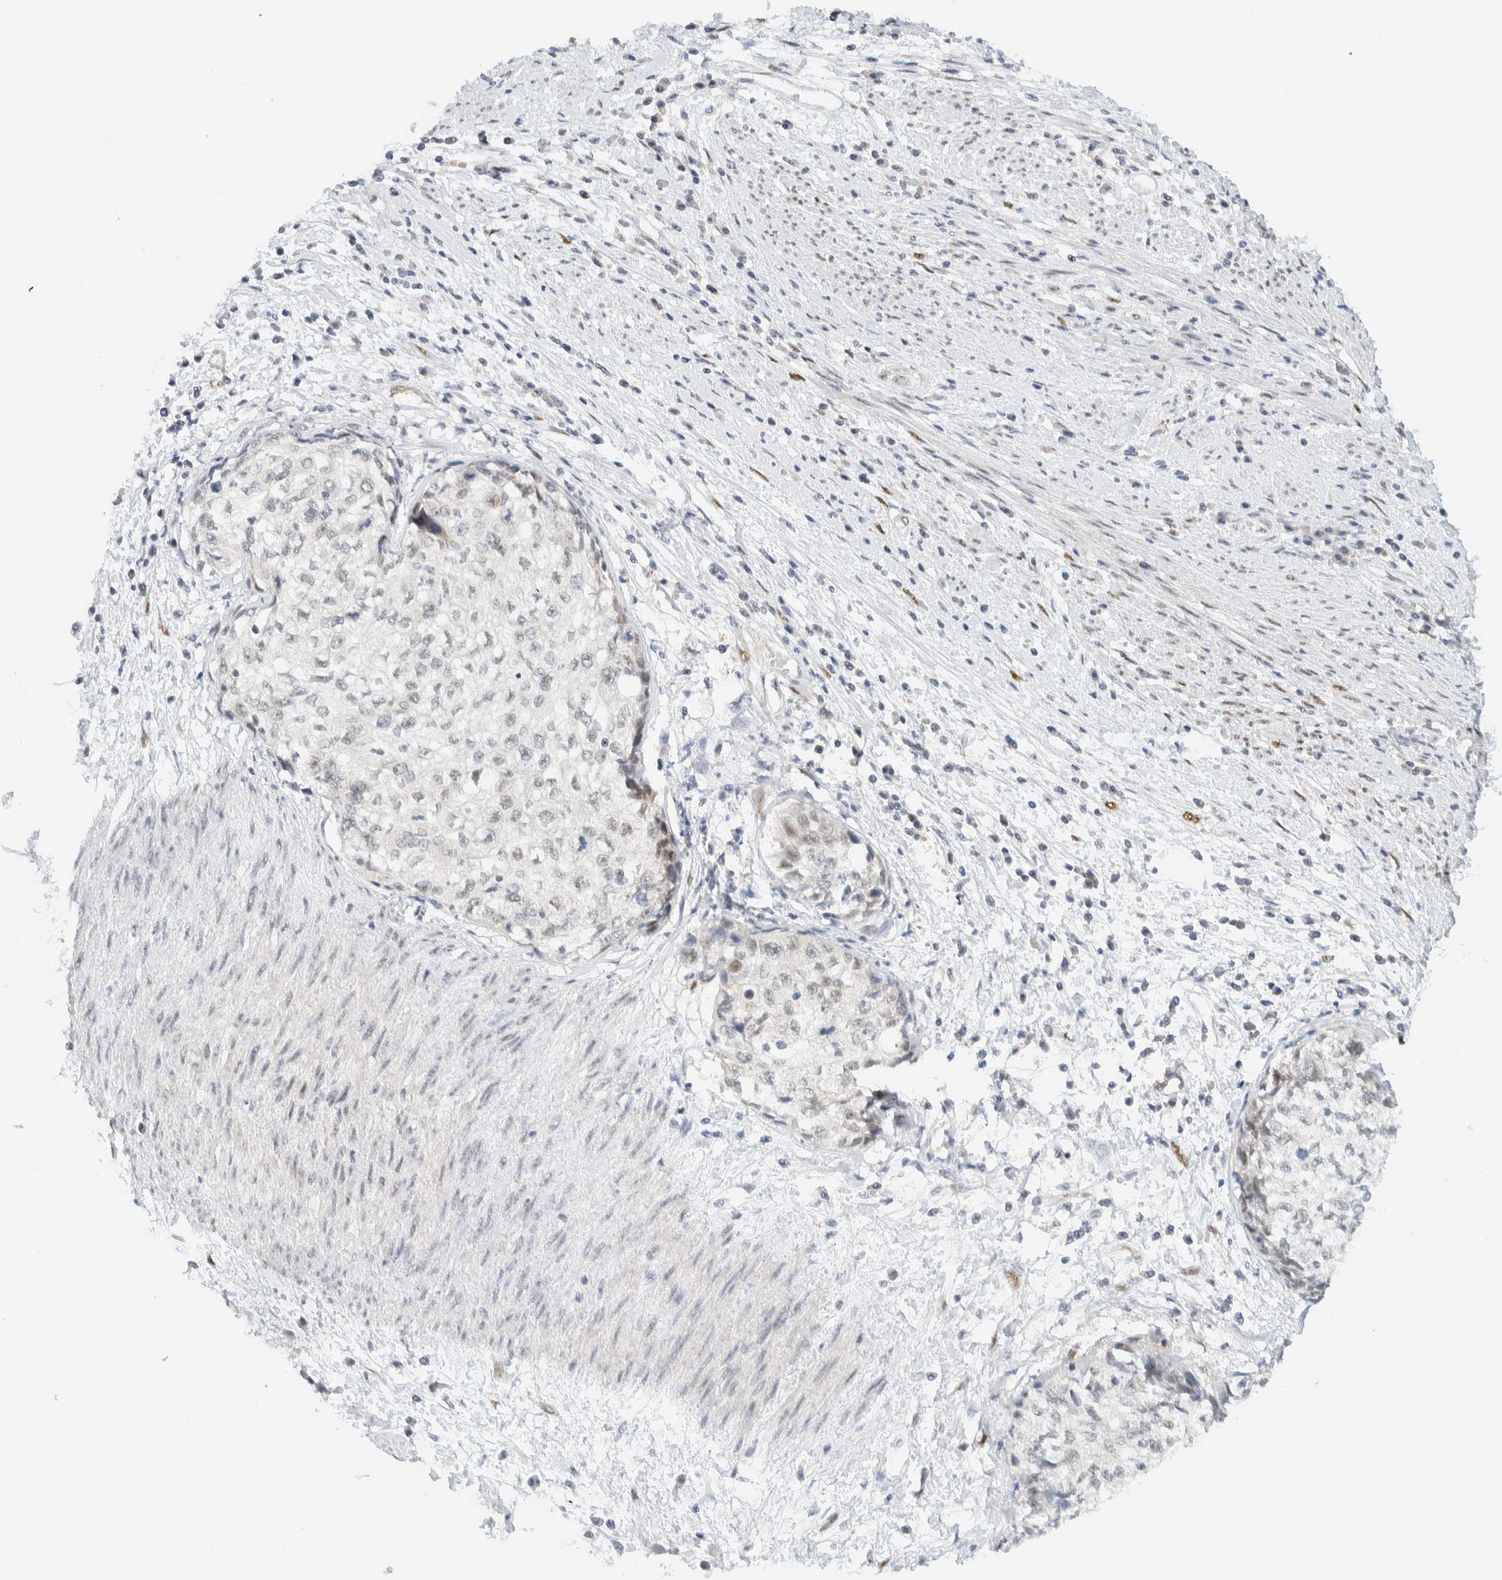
{"staining": {"intensity": "negative", "quantity": "none", "location": "none"}, "tissue": "cervical cancer", "cell_type": "Tumor cells", "image_type": "cancer", "snomed": [{"axis": "morphology", "description": "Squamous cell carcinoma, NOS"}, {"axis": "topography", "description": "Cervix"}], "caption": "Tumor cells are negative for protein expression in human cervical squamous cell carcinoma.", "gene": "ZNF683", "patient": {"sex": "female", "age": 57}}